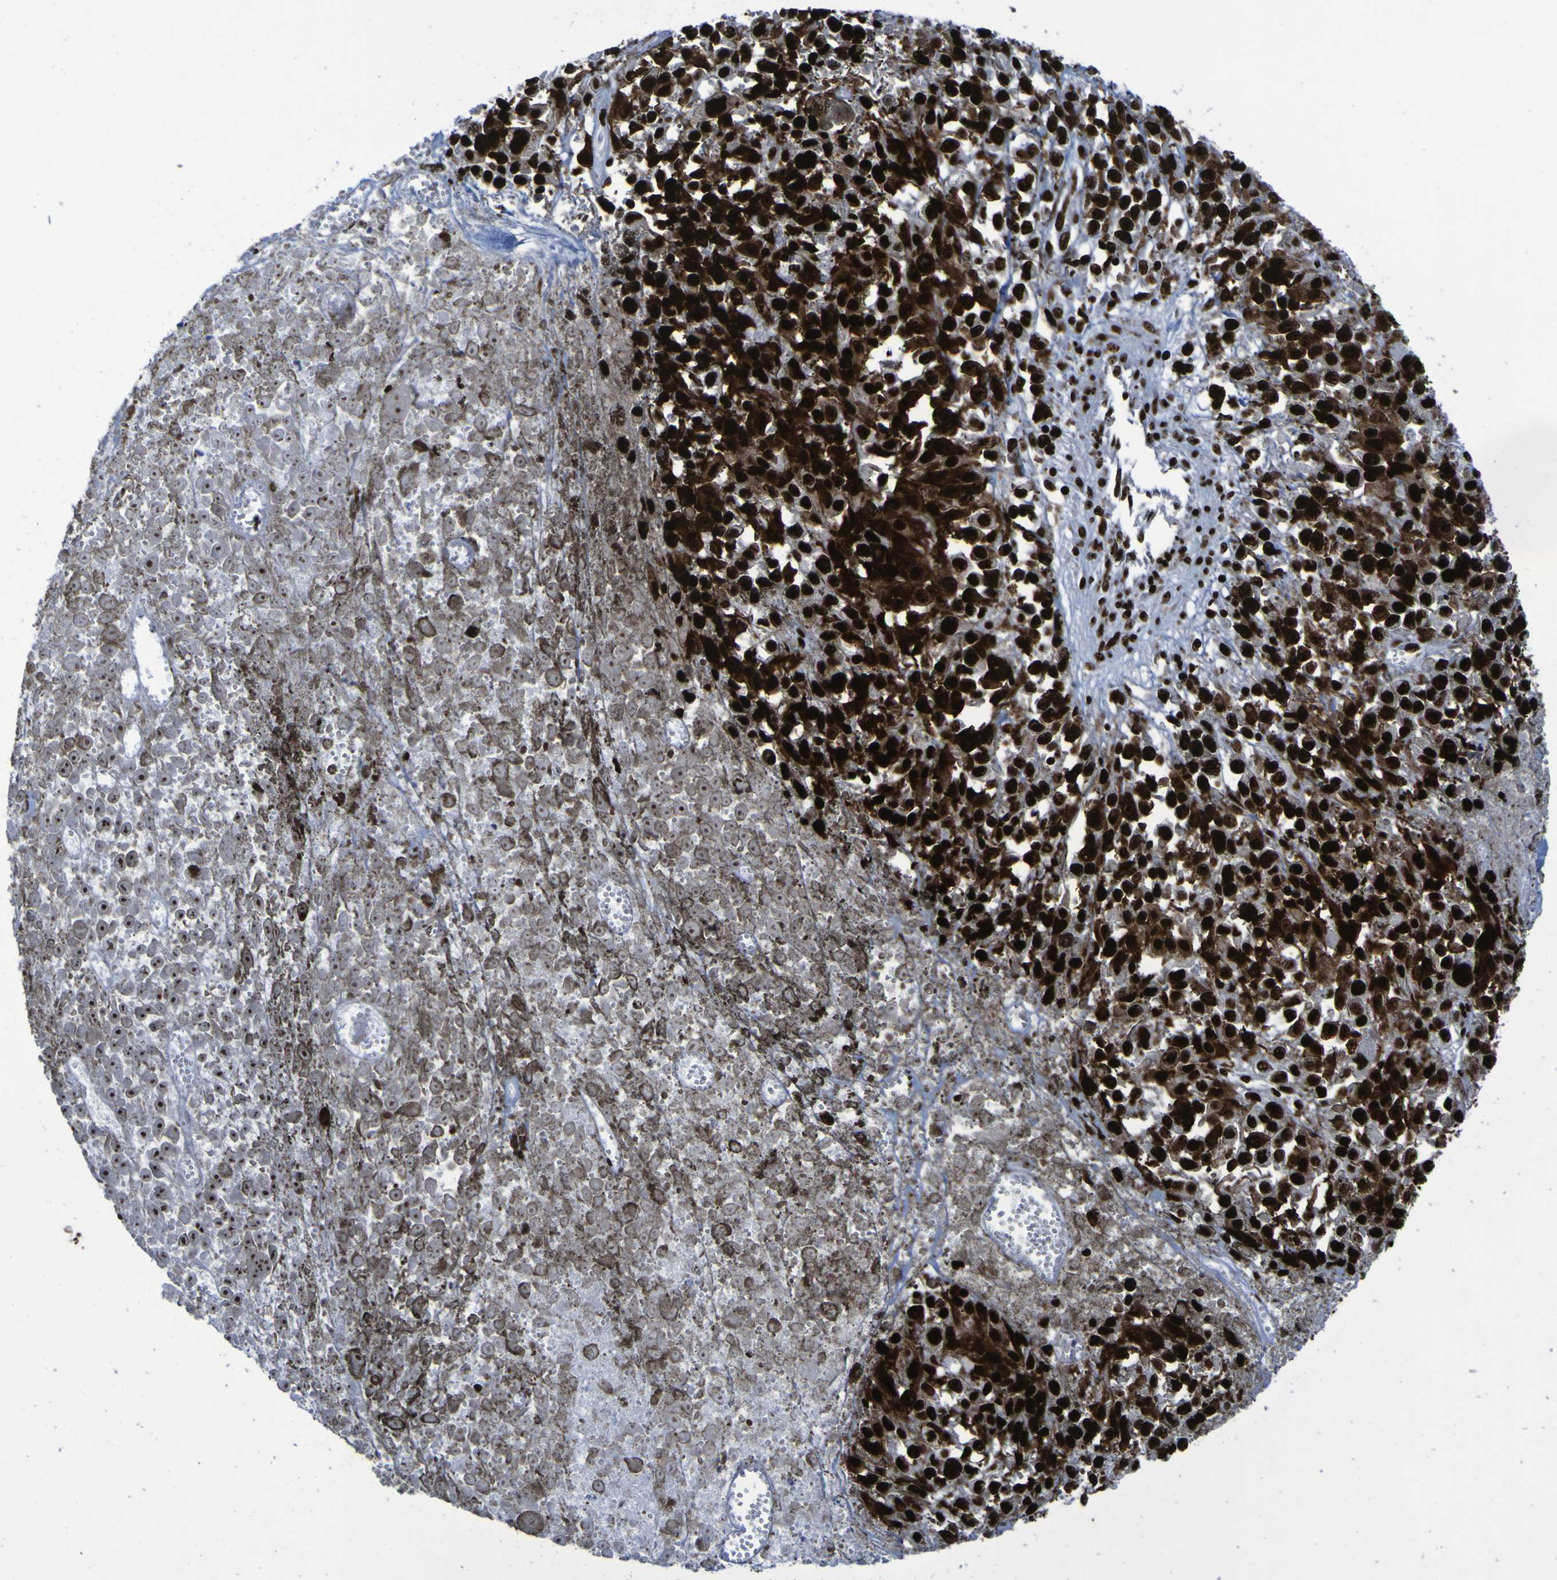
{"staining": {"intensity": "strong", "quantity": "25%-75%", "location": "nuclear"}, "tissue": "melanoma", "cell_type": "Tumor cells", "image_type": "cancer", "snomed": [{"axis": "morphology", "description": "Malignant melanoma, Metastatic site"}, {"axis": "topography", "description": "Lymph node"}], "caption": "Immunohistochemistry micrograph of neoplastic tissue: malignant melanoma (metastatic site) stained using immunohistochemistry (IHC) shows high levels of strong protein expression localized specifically in the nuclear of tumor cells, appearing as a nuclear brown color.", "gene": "NPM1", "patient": {"sex": "male", "age": 59}}